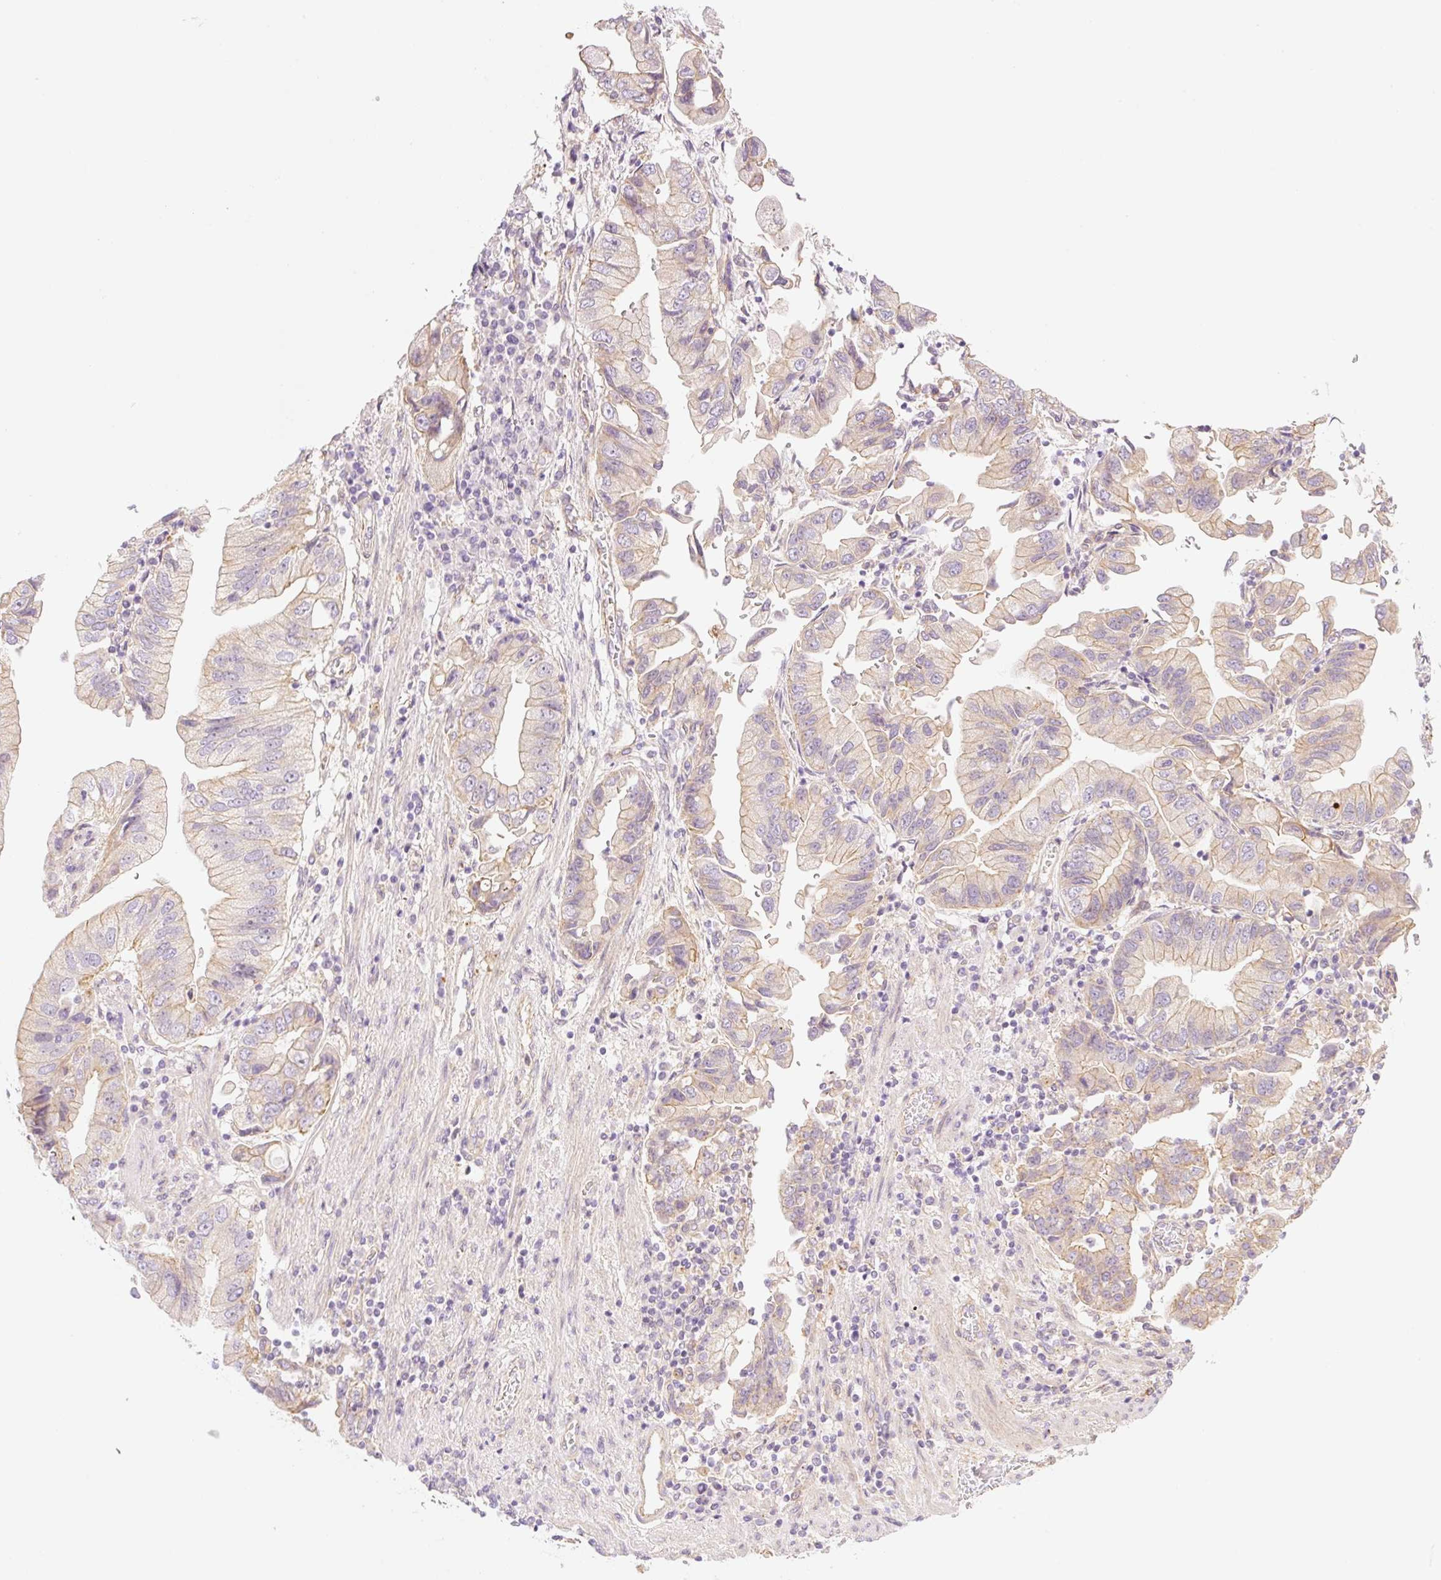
{"staining": {"intensity": "weak", "quantity": ">75%", "location": "cytoplasmic/membranous"}, "tissue": "stomach cancer", "cell_type": "Tumor cells", "image_type": "cancer", "snomed": [{"axis": "morphology", "description": "Adenocarcinoma, NOS"}, {"axis": "topography", "description": "Stomach"}], "caption": "This is an image of immunohistochemistry staining of stomach cancer (adenocarcinoma), which shows weak expression in the cytoplasmic/membranous of tumor cells.", "gene": "NLRP5", "patient": {"sex": "male", "age": 62}}